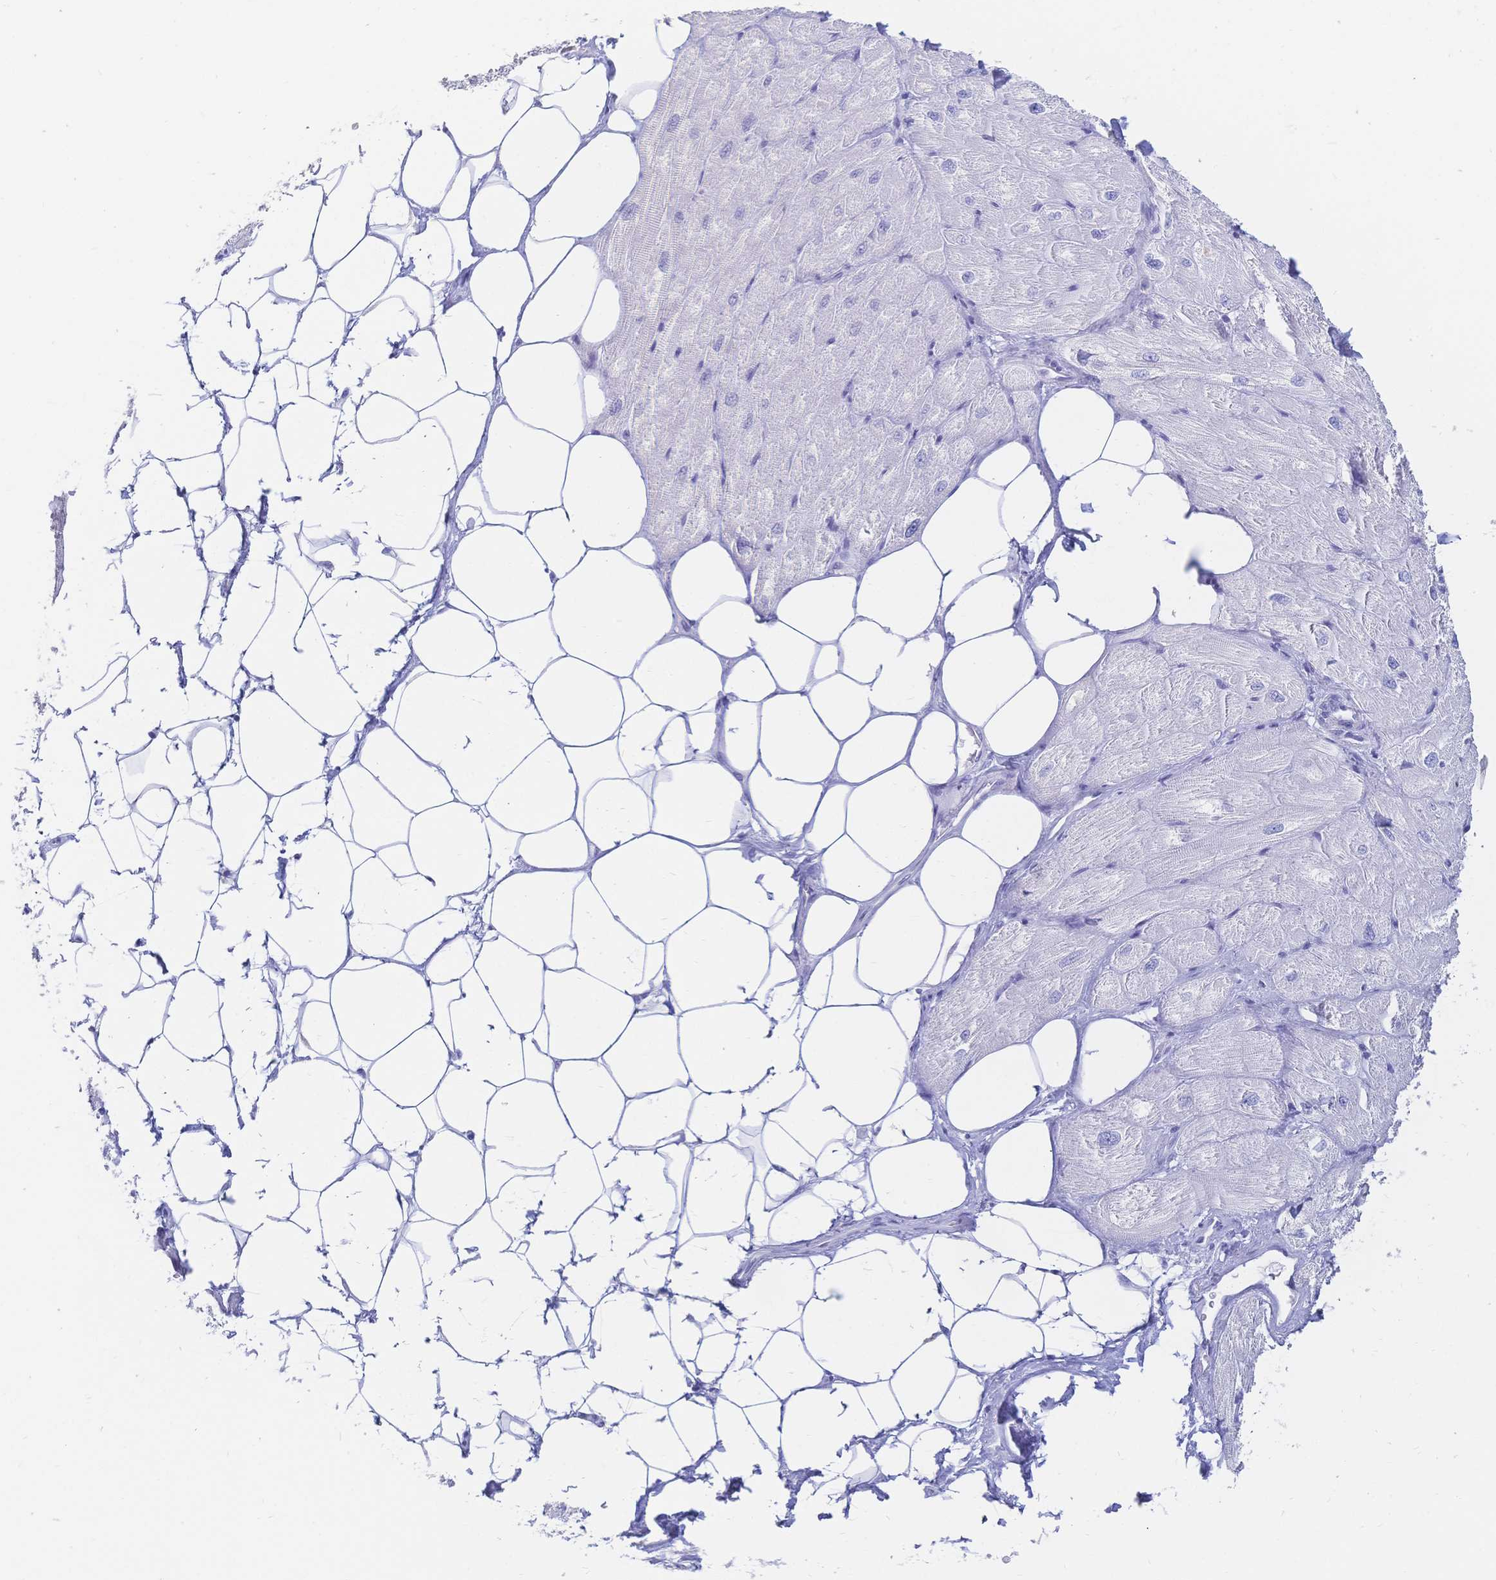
{"staining": {"intensity": "negative", "quantity": "none", "location": "none"}, "tissue": "heart muscle", "cell_type": "Cardiomyocytes", "image_type": "normal", "snomed": [{"axis": "morphology", "description": "Normal tissue, NOS"}, {"axis": "topography", "description": "Heart"}], "caption": "Photomicrograph shows no significant protein positivity in cardiomyocytes of unremarkable heart muscle.", "gene": "MEP1B", "patient": {"sex": "male", "age": 62}}